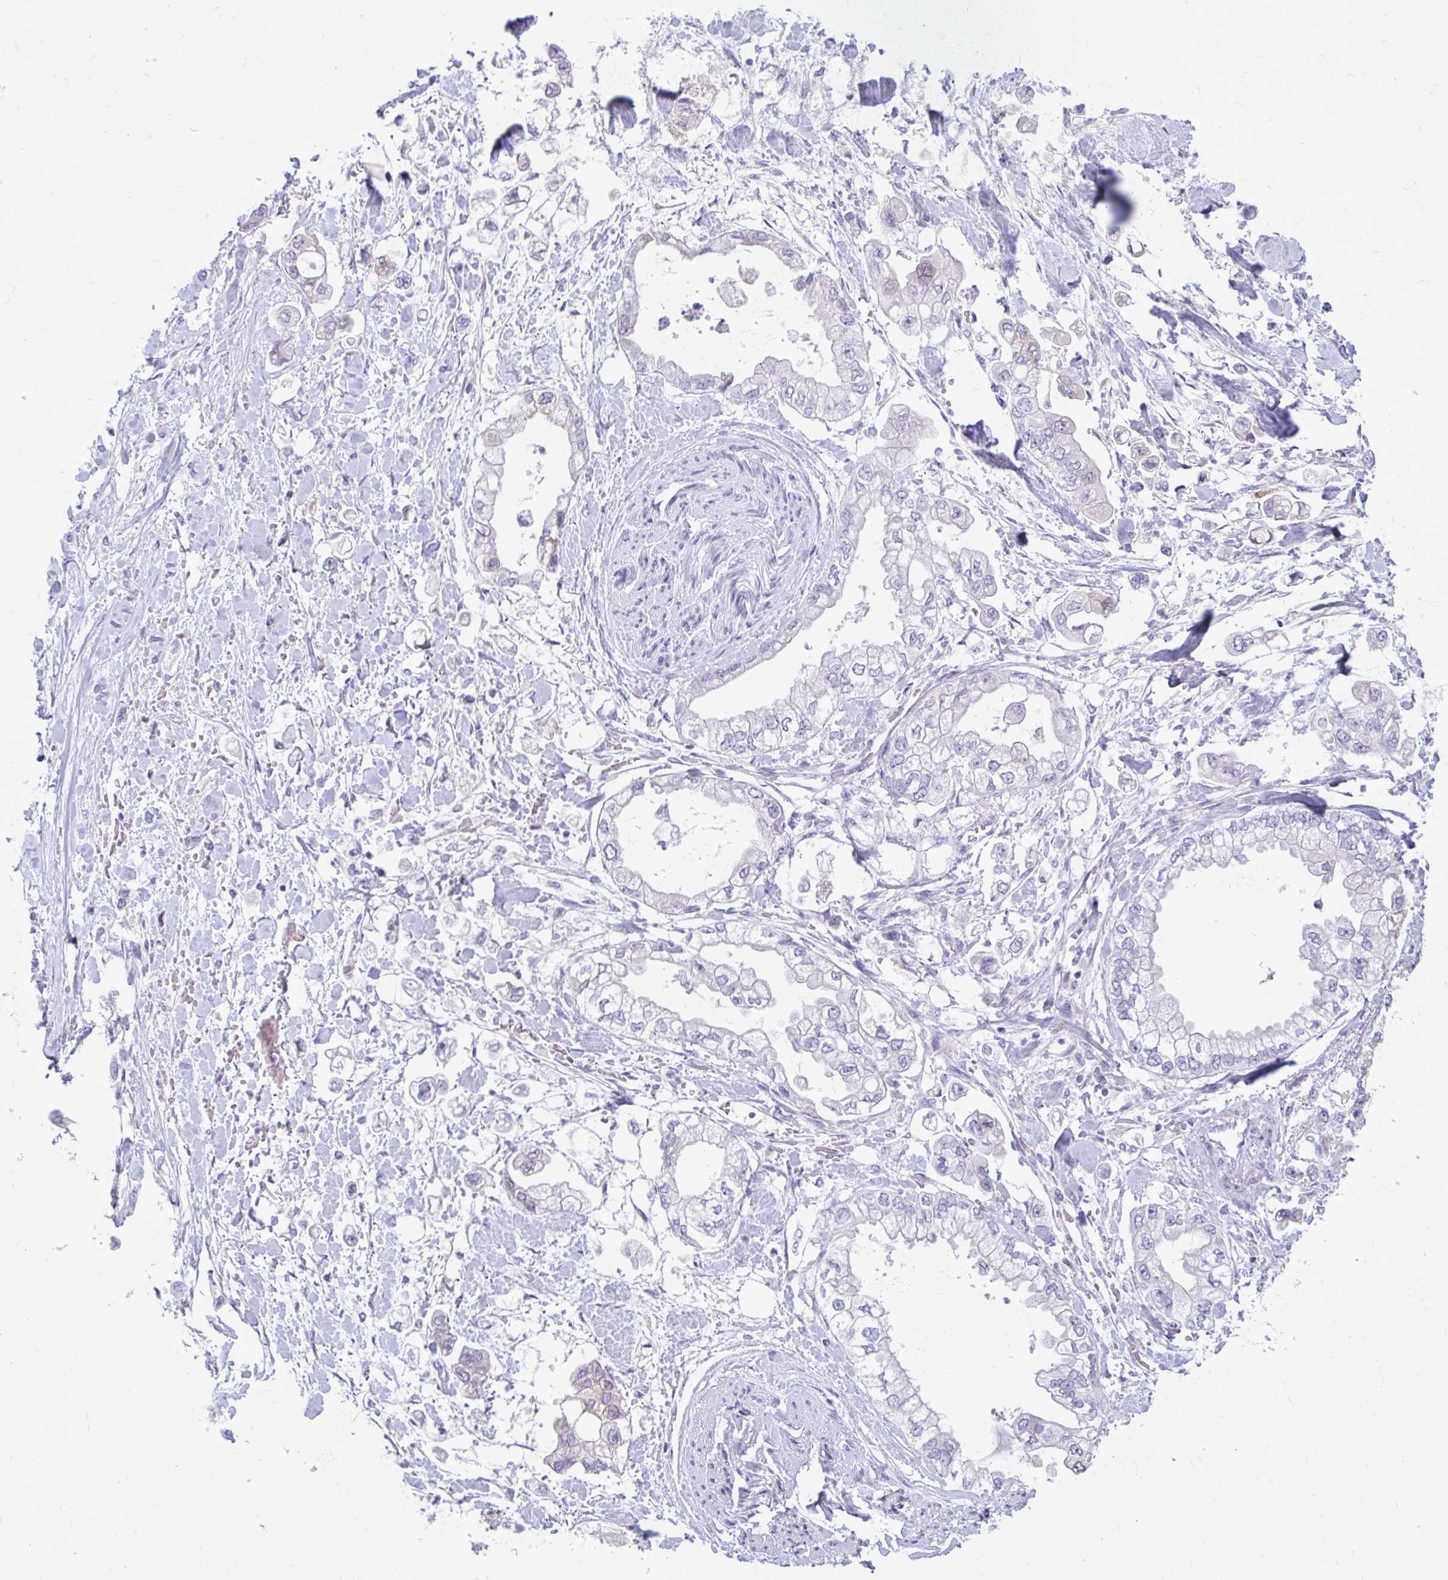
{"staining": {"intensity": "negative", "quantity": "none", "location": "none"}, "tissue": "stomach cancer", "cell_type": "Tumor cells", "image_type": "cancer", "snomed": [{"axis": "morphology", "description": "Adenocarcinoma, NOS"}, {"axis": "topography", "description": "Stomach"}], "caption": "This micrograph is of stomach cancer stained with immunohistochemistry to label a protein in brown with the nuclei are counter-stained blue. There is no positivity in tumor cells.", "gene": "MSMO1", "patient": {"sex": "male", "age": 62}}